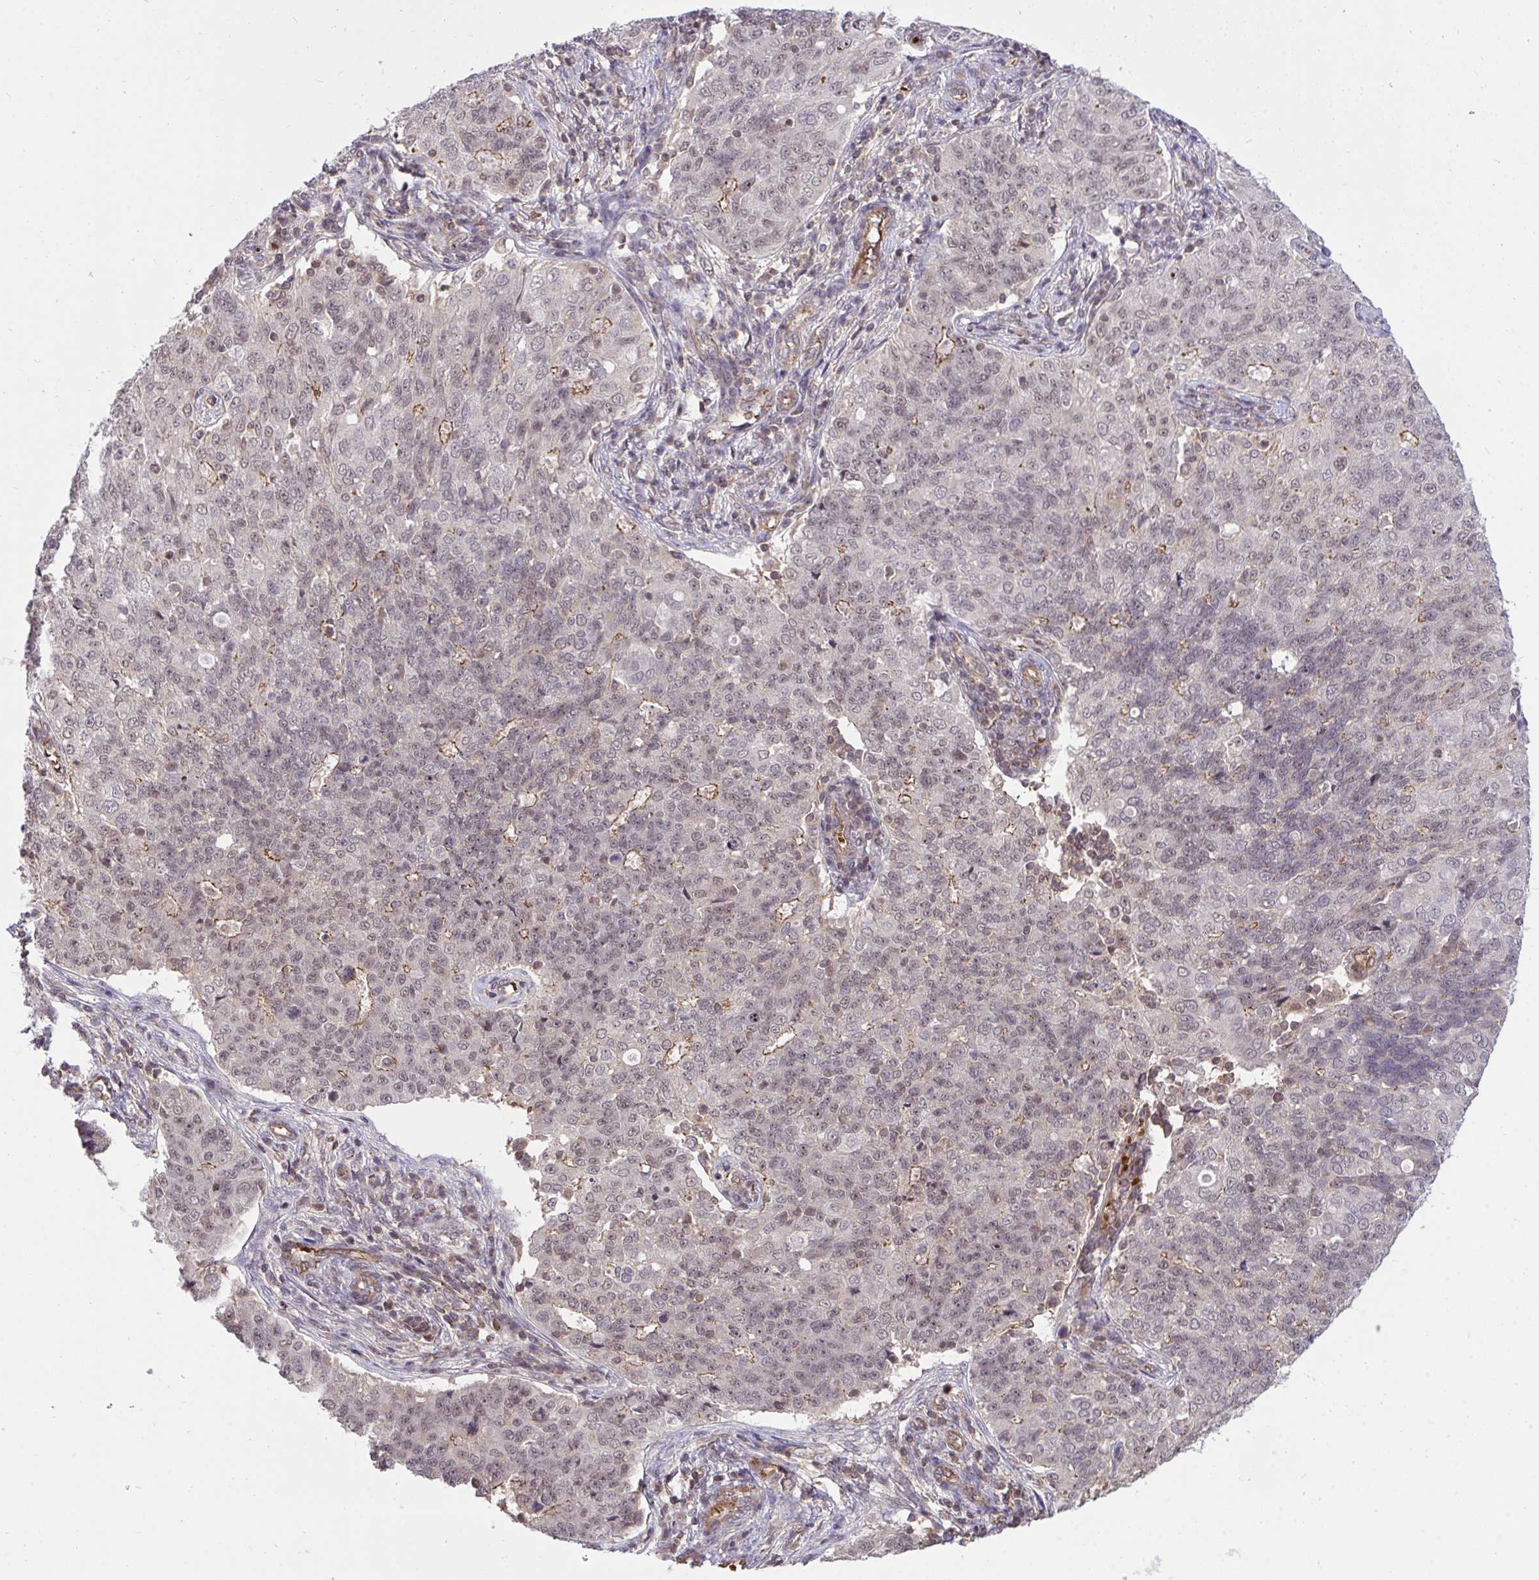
{"staining": {"intensity": "weak", "quantity": "25%-75%", "location": "nuclear"}, "tissue": "endometrial cancer", "cell_type": "Tumor cells", "image_type": "cancer", "snomed": [{"axis": "morphology", "description": "Adenocarcinoma, NOS"}, {"axis": "topography", "description": "Endometrium"}], "caption": "Human endometrial cancer (adenocarcinoma) stained with a brown dye exhibits weak nuclear positive expression in about 25%-75% of tumor cells.", "gene": "PPP1CA", "patient": {"sex": "female", "age": 43}}